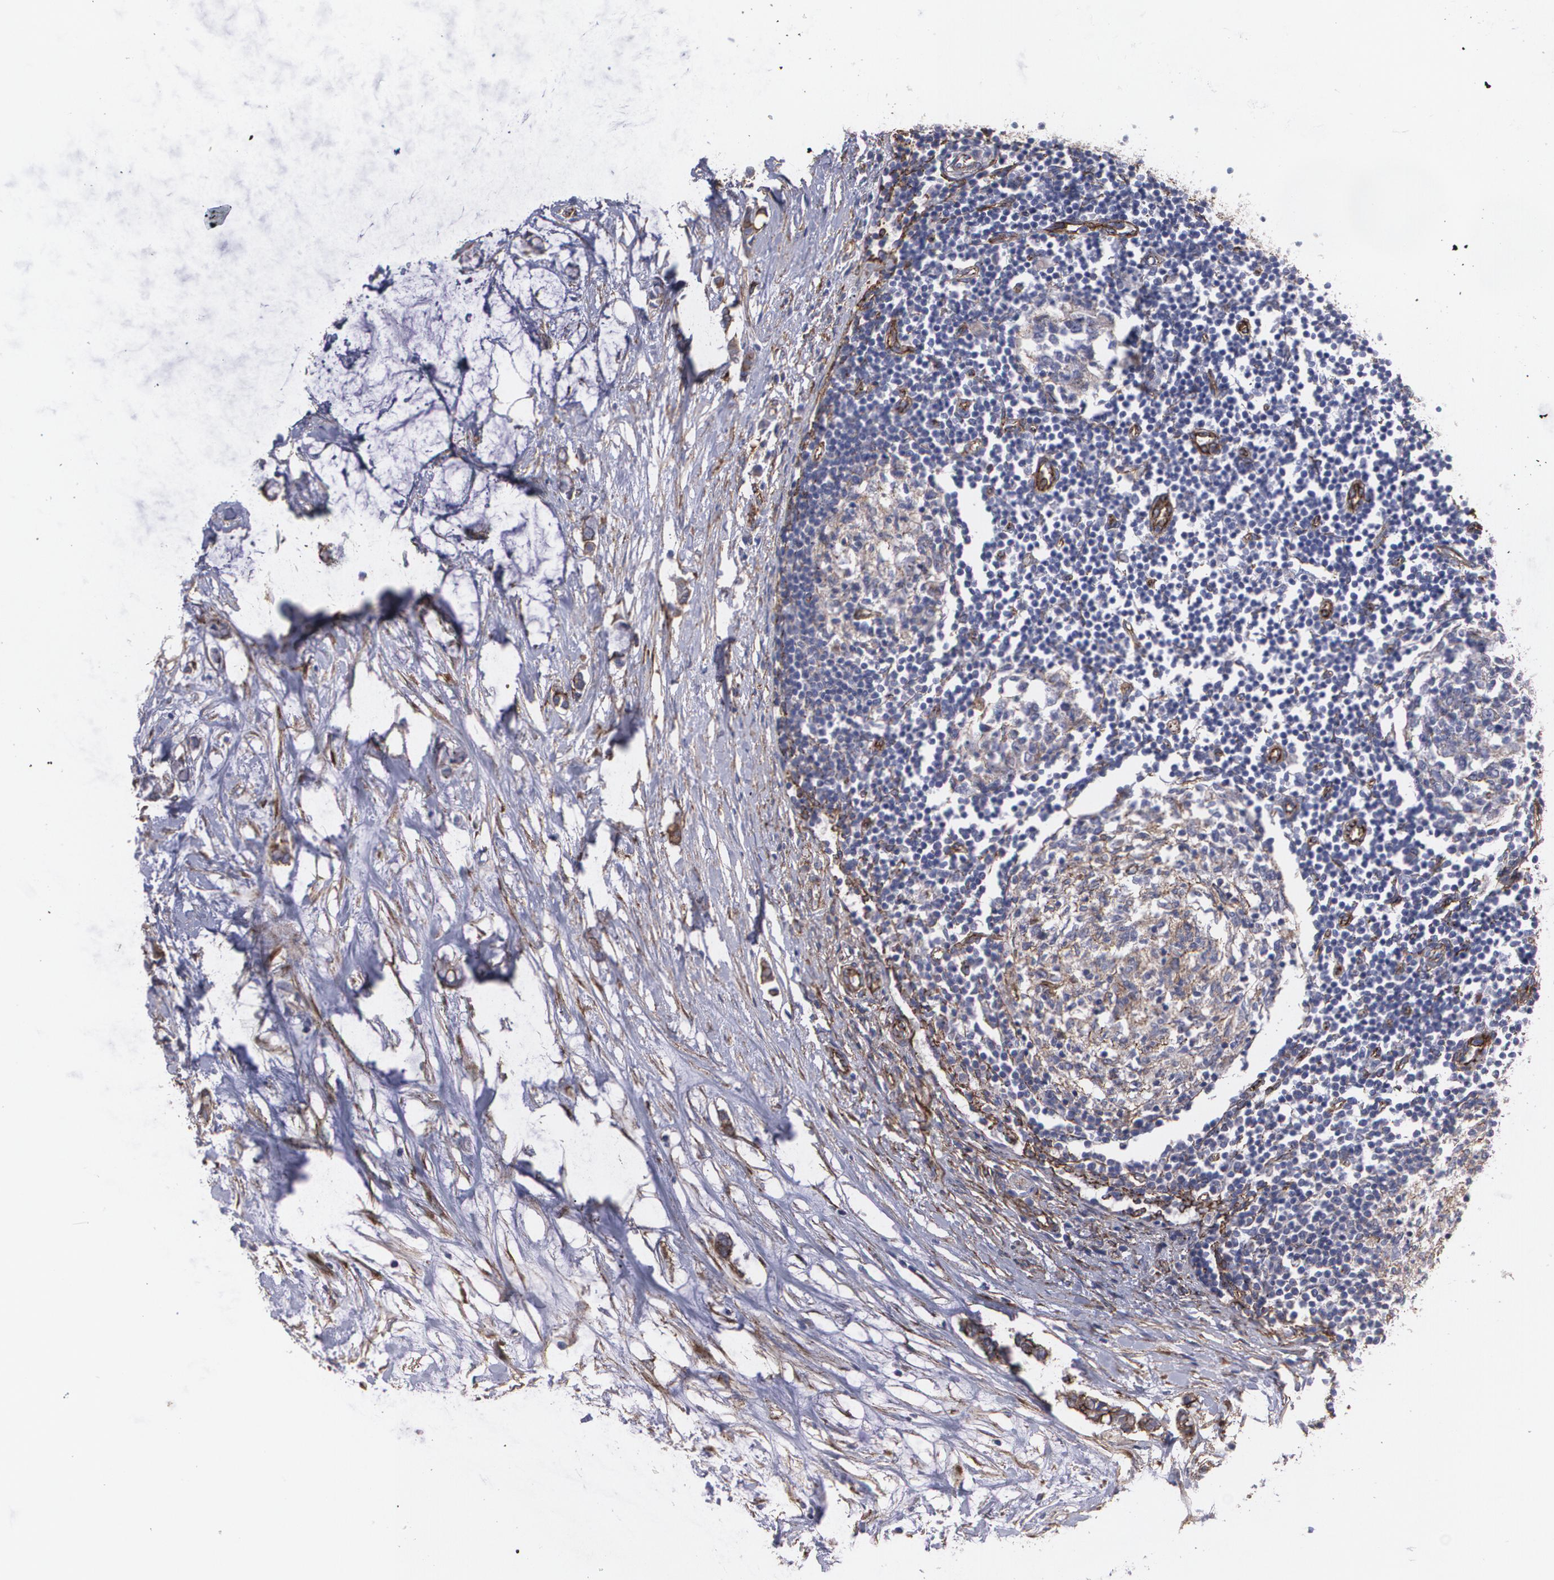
{"staining": {"intensity": "moderate", "quantity": ">75%", "location": "cytoplasmic/membranous"}, "tissue": "colorectal cancer", "cell_type": "Tumor cells", "image_type": "cancer", "snomed": [{"axis": "morphology", "description": "Normal tissue, NOS"}, {"axis": "morphology", "description": "Adenocarcinoma, NOS"}, {"axis": "topography", "description": "Colon"}, {"axis": "topography", "description": "Peripheral nerve tissue"}], "caption": "Immunohistochemical staining of adenocarcinoma (colorectal) shows medium levels of moderate cytoplasmic/membranous expression in approximately >75% of tumor cells.", "gene": "TJP1", "patient": {"sex": "male", "age": 14}}